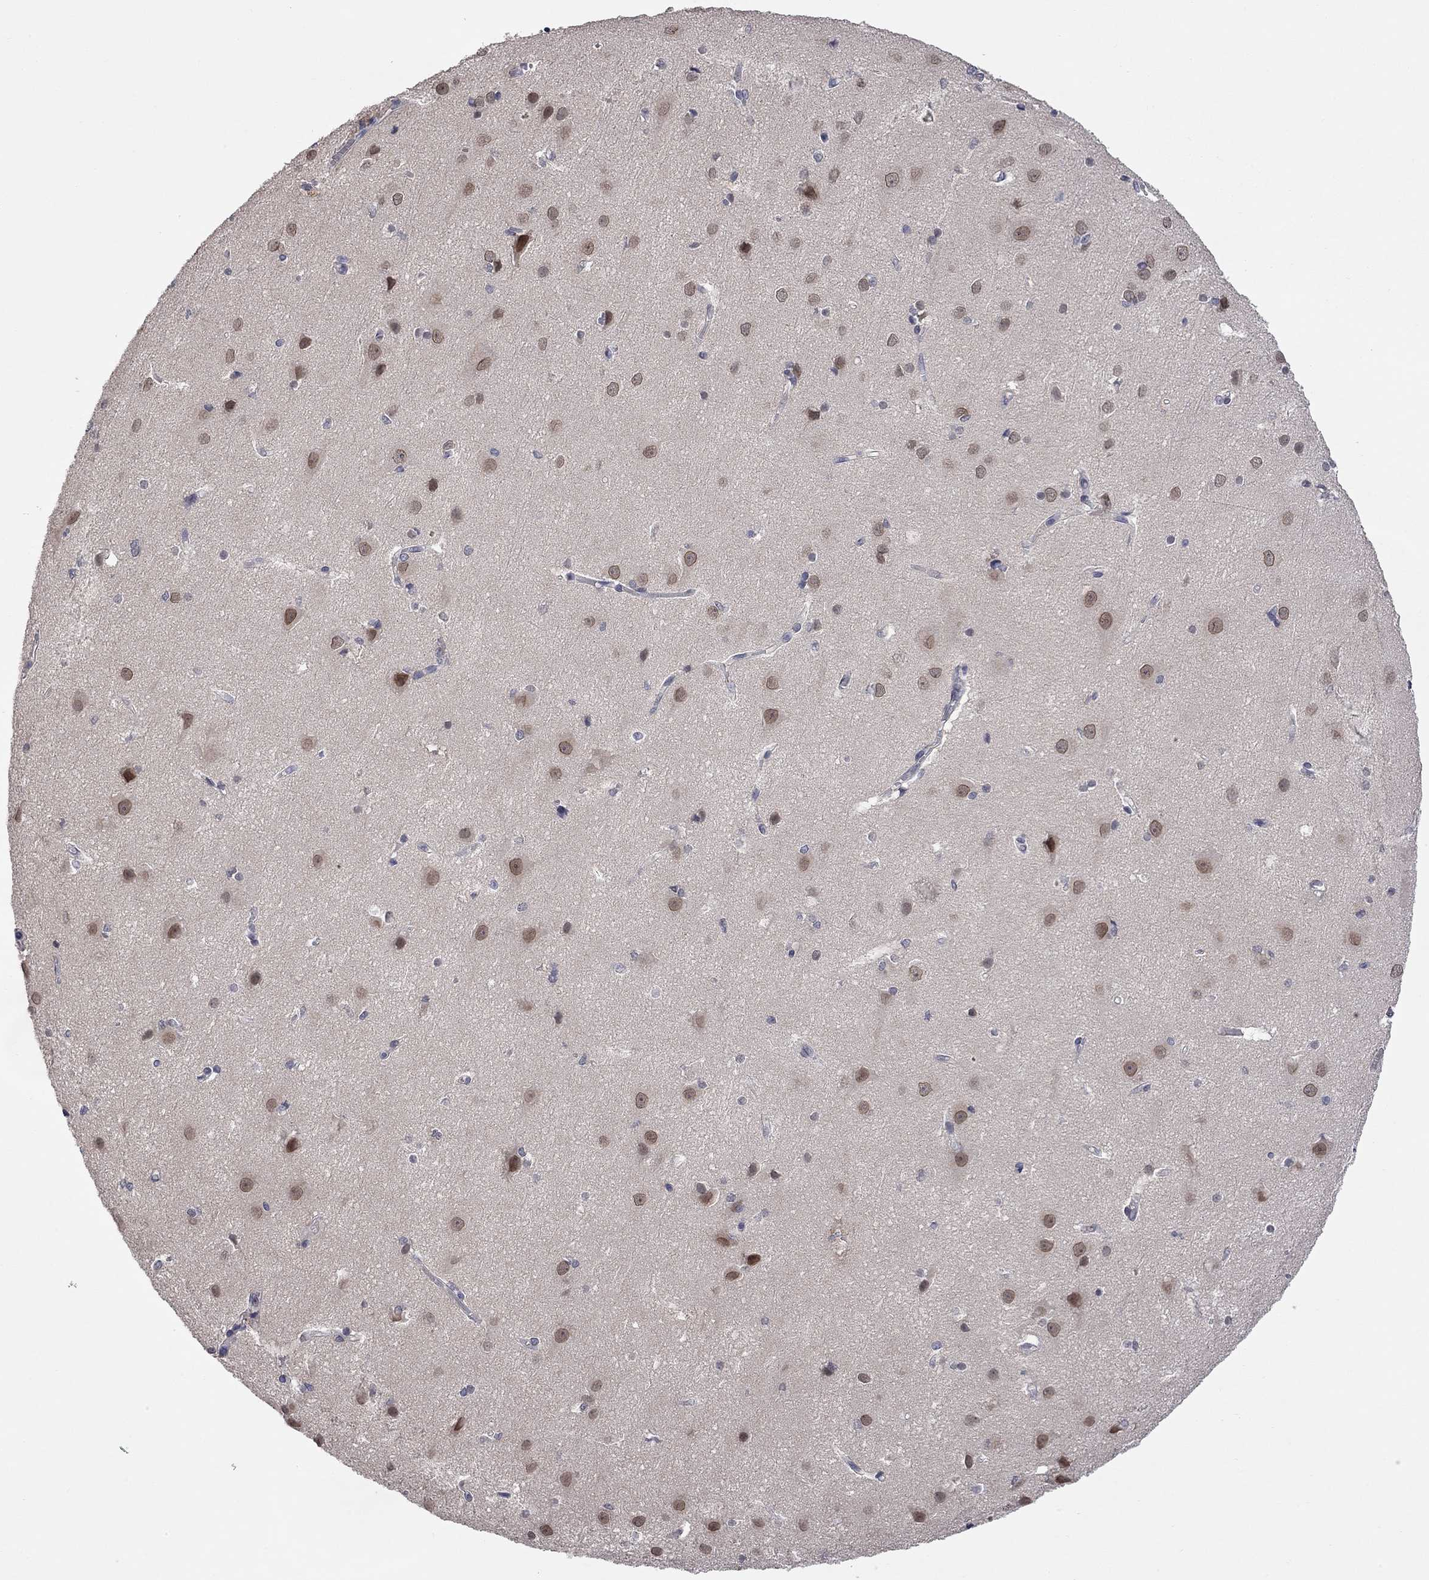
{"staining": {"intensity": "negative", "quantity": "none", "location": "none"}, "tissue": "cerebral cortex", "cell_type": "Endothelial cells", "image_type": "normal", "snomed": [{"axis": "morphology", "description": "Normal tissue, NOS"}, {"axis": "topography", "description": "Cerebral cortex"}], "caption": "A high-resolution photomicrograph shows IHC staining of unremarkable cerebral cortex, which reveals no significant expression in endothelial cells.", "gene": "FABP12", "patient": {"sex": "male", "age": 37}}